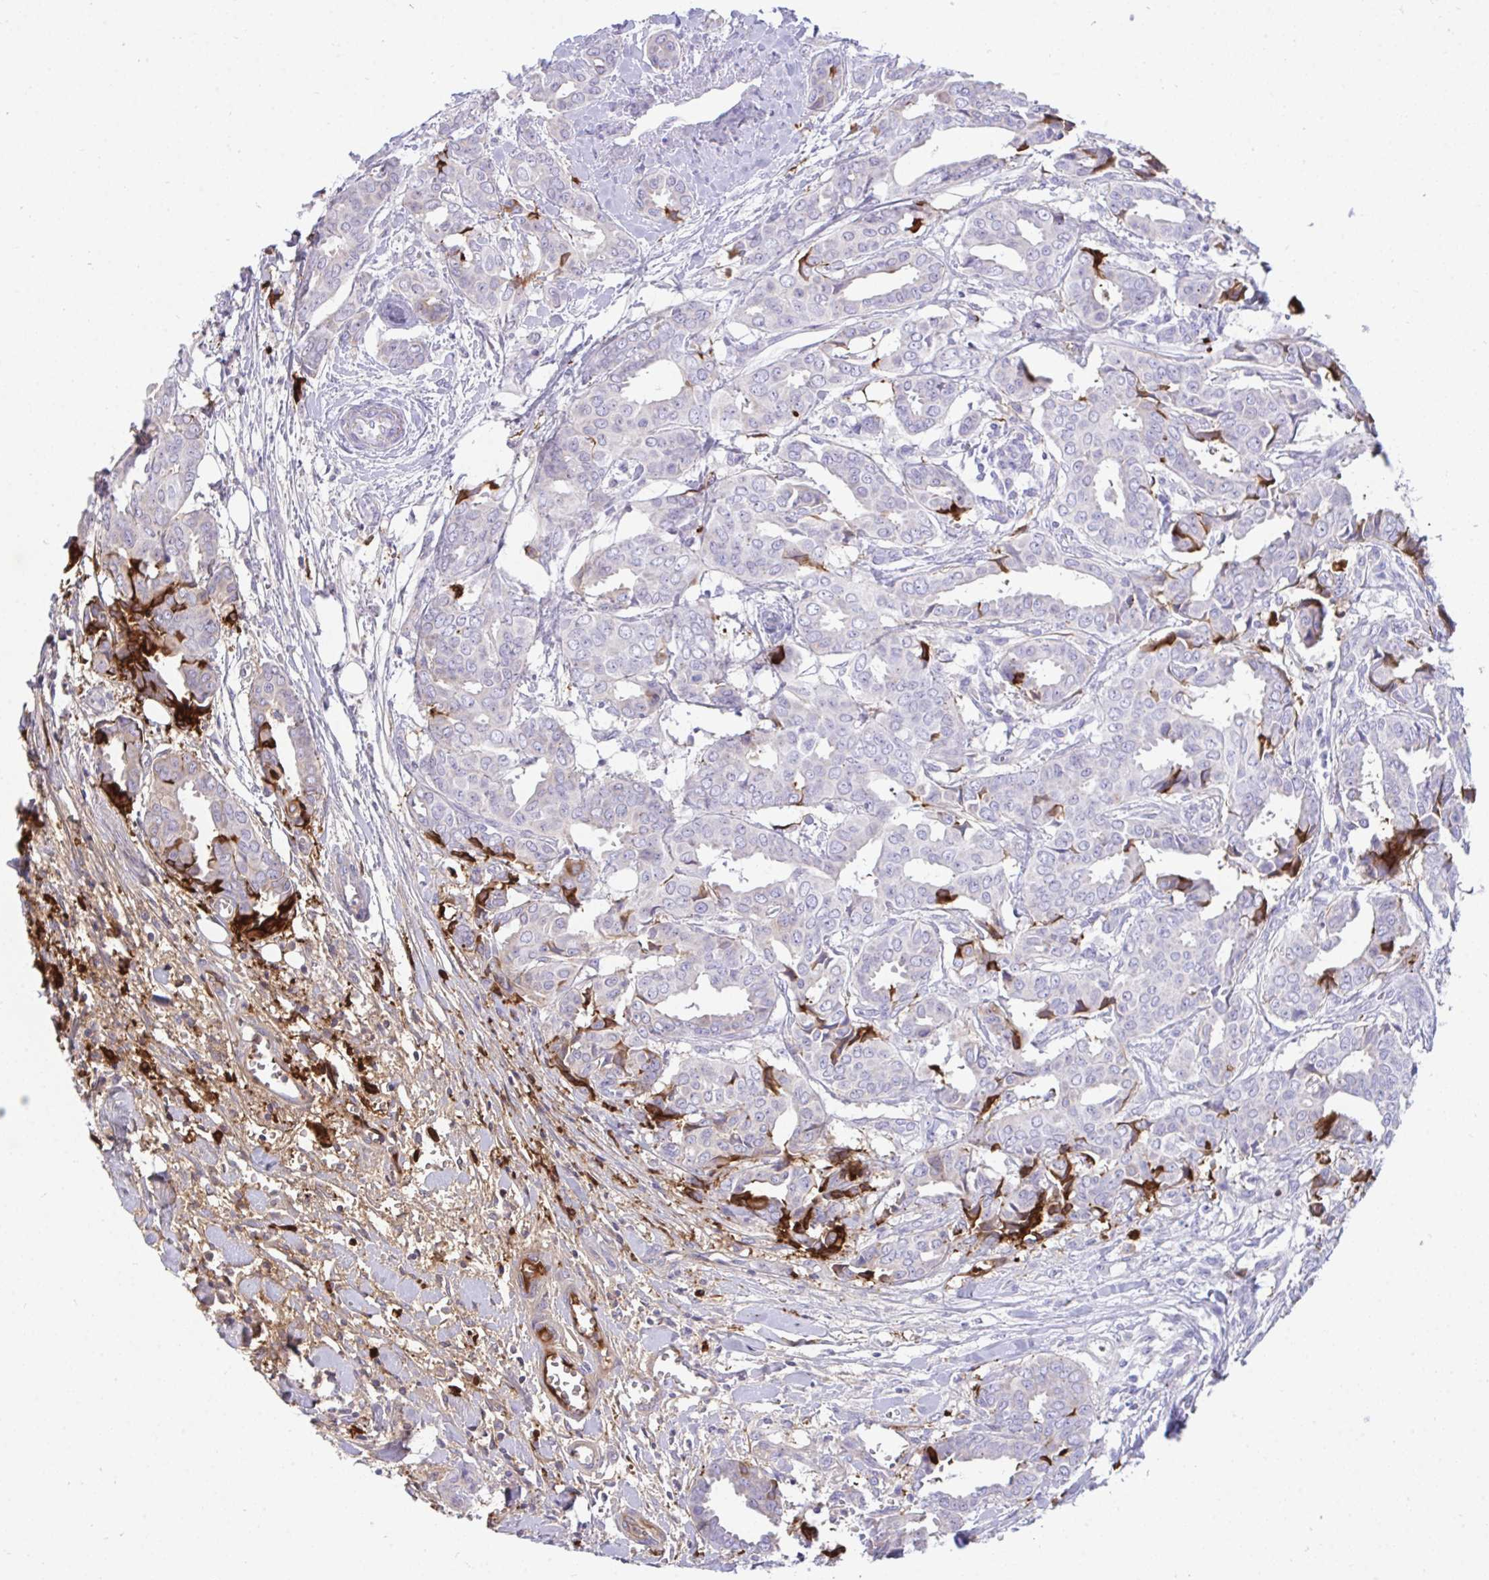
{"staining": {"intensity": "moderate", "quantity": "<25%", "location": "cytoplasmic/membranous"}, "tissue": "breast cancer", "cell_type": "Tumor cells", "image_type": "cancer", "snomed": [{"axis": "morphology", "description": "Duct carcinoma"}, {"axis": "topography", "description": "Breast"}], "caption": "Moderate cytoplasmic/membranous protein positivity is seen in approximately <25% of tumor cells in infiltrating ductal carcinoma (breast).", "gene": "F2", "patient": {"sex": "female", "age": 45}}